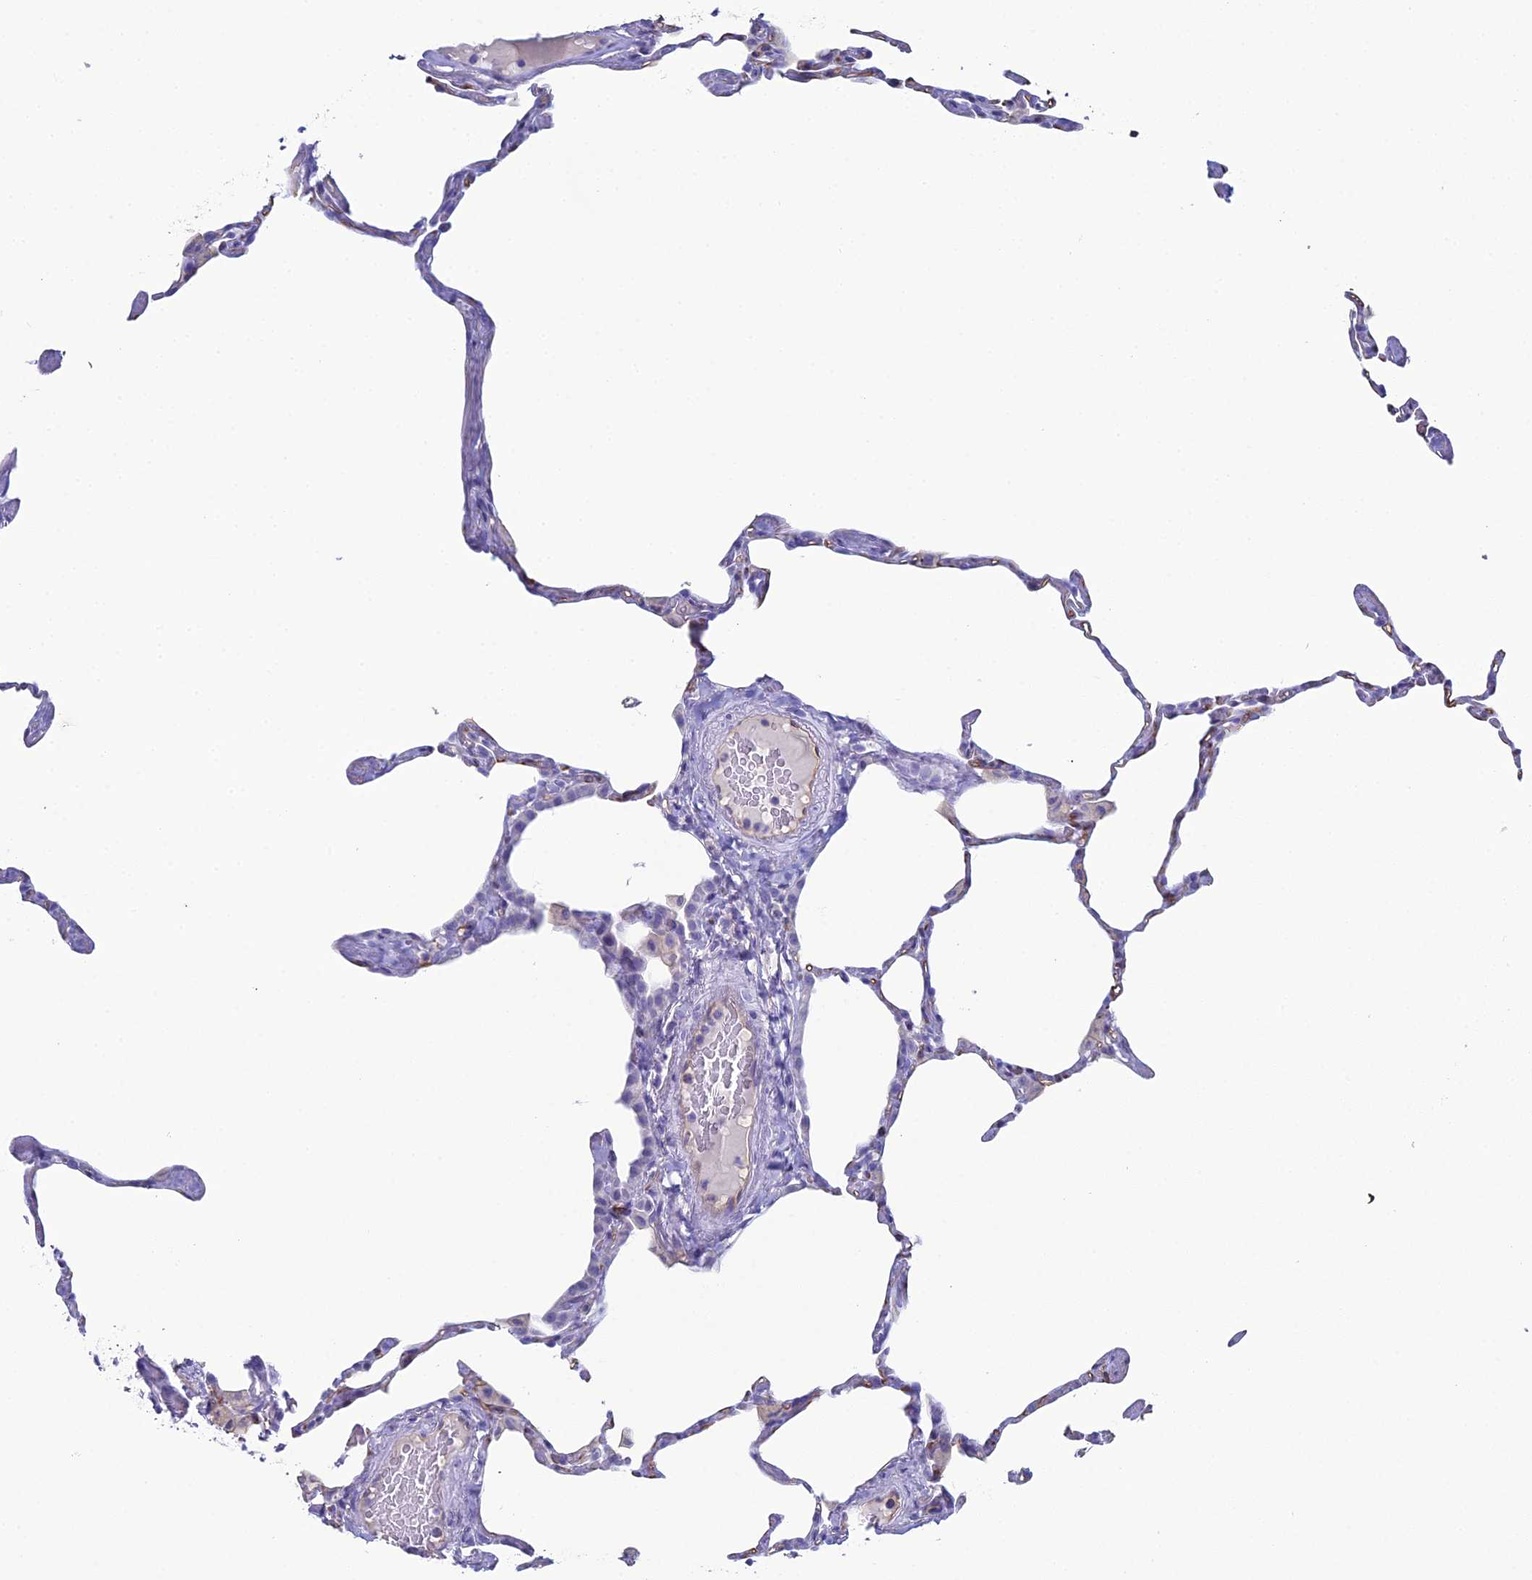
{"staining": {"intensity": "negative", "quantity": "none", "location": "none"}, "tissue": "lung", "cell_type": "Alveolar cells", "image_type": "normal", "snomed": [{"axis": "morphology", "description": "Normal tissue, NOS"}, {"axis": "topography", "description": "Lung"}], "caption": "This is a micrograph of immunohistochemistry (IHC) staining of benign lung, which shows no expression in alveolar cells. (DAB IHC visualized using brightfield microscopy, high magnification).", "gene": "ACE", "patient": {"sex": "male", "age": 65}}